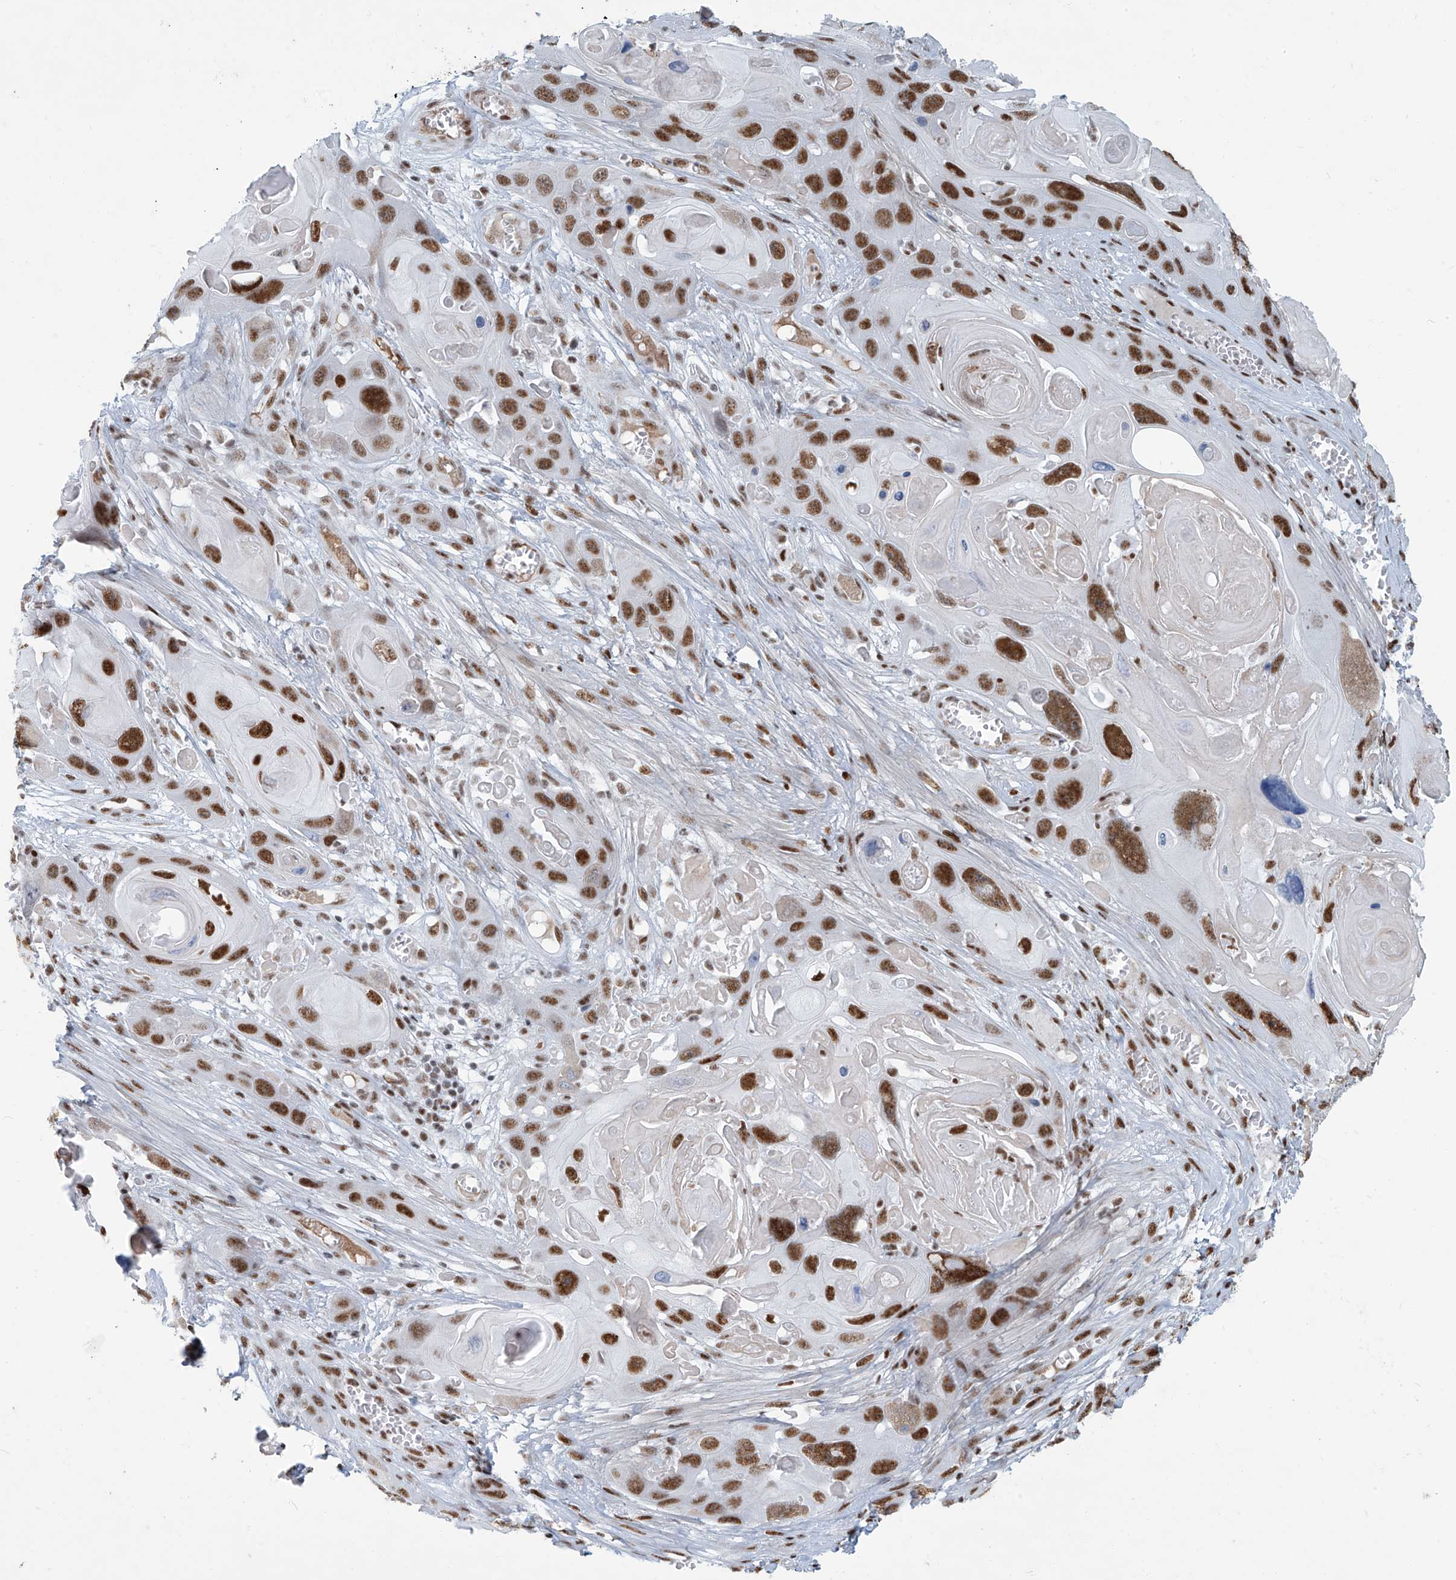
{"staining": {"intensity": "strong", "quantity": ">75%", "location": "cytoplasmic/membranous"}, "tissue": "skin cancer", "cell_type": "Tumor cells", "image_type": "cancer", "snomed": [{"axis": "morphology", "description": "Squamous cell carcinoma, NOS"}, {"axis": "topography", "description": "Skin"}], "caption": "Immunohistochemistry (IHC) micrograph of neoplastic tissue: human squamous cell carcinoma (skin) stained using immunohistochemistry (IHC) exhibits high levels of strong protein expression localized specifically in the cytoplasmic/membranous of tumor cells, appearing as a cytoplasmic/membranous brown color.", "gene": "SARNP", "patient": {"sex": "male", "age": 55}}